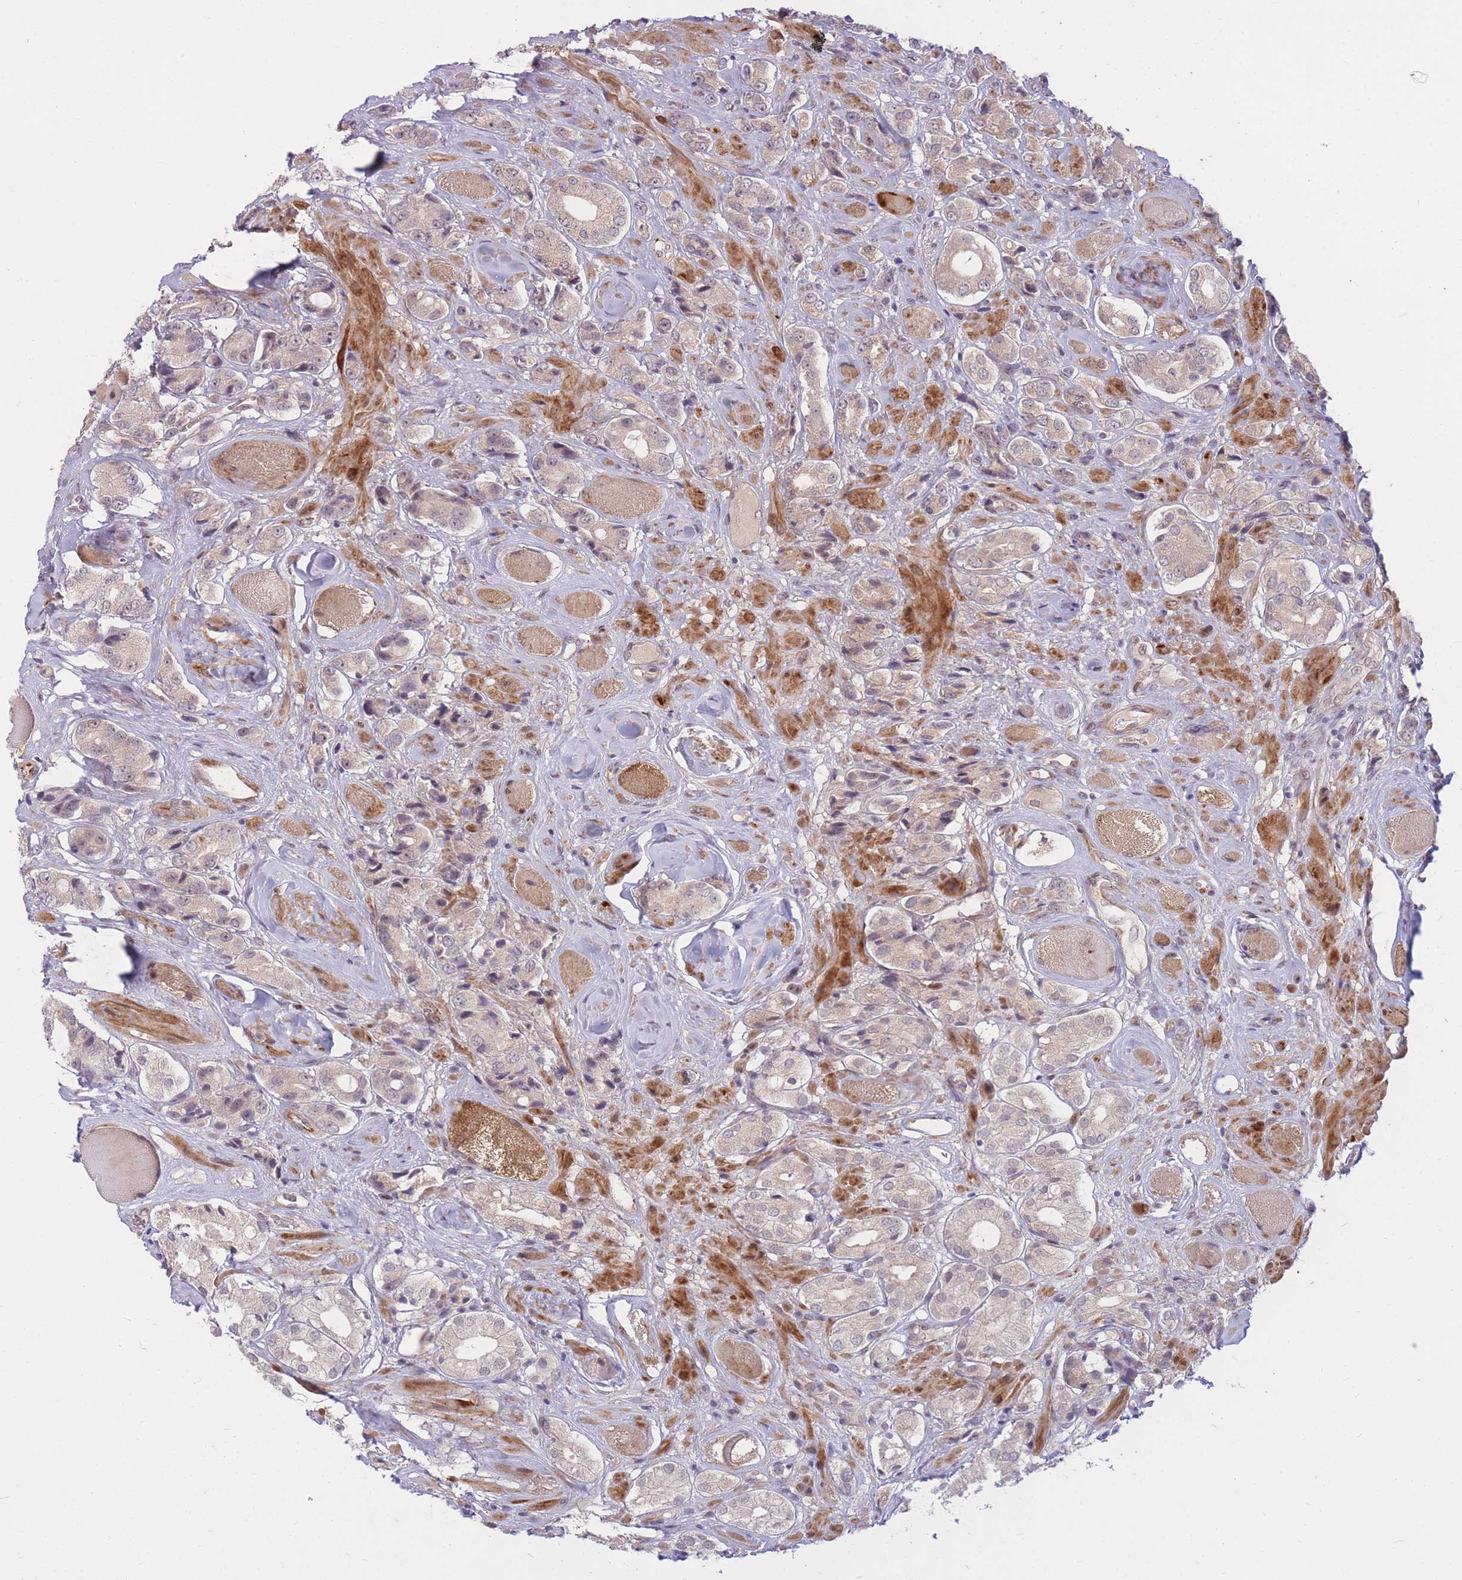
{"staining": {"intensity": "weak", "quantity": "25%-75%", "location": "cytoplasmic/membranous"}, "tissue": "prostate cancer", "cell_type": "Tumor cells", "image_type": "cancer", "snomed": [{"axis": "morphology", "description": "Adenocarcinoma, High grade"}, {"axis": "topography", "description": "Prostate and seminal vesicle, NOS"}], "caption": "The image demonstrates a brown stain indicating the presence of a protein in the cytoplasmic/membranous of tumor cells in prostate adenocarcinoma (high-grade).", "gene": "ERCC2", "patient": {"sex": "male", "age": 64}}